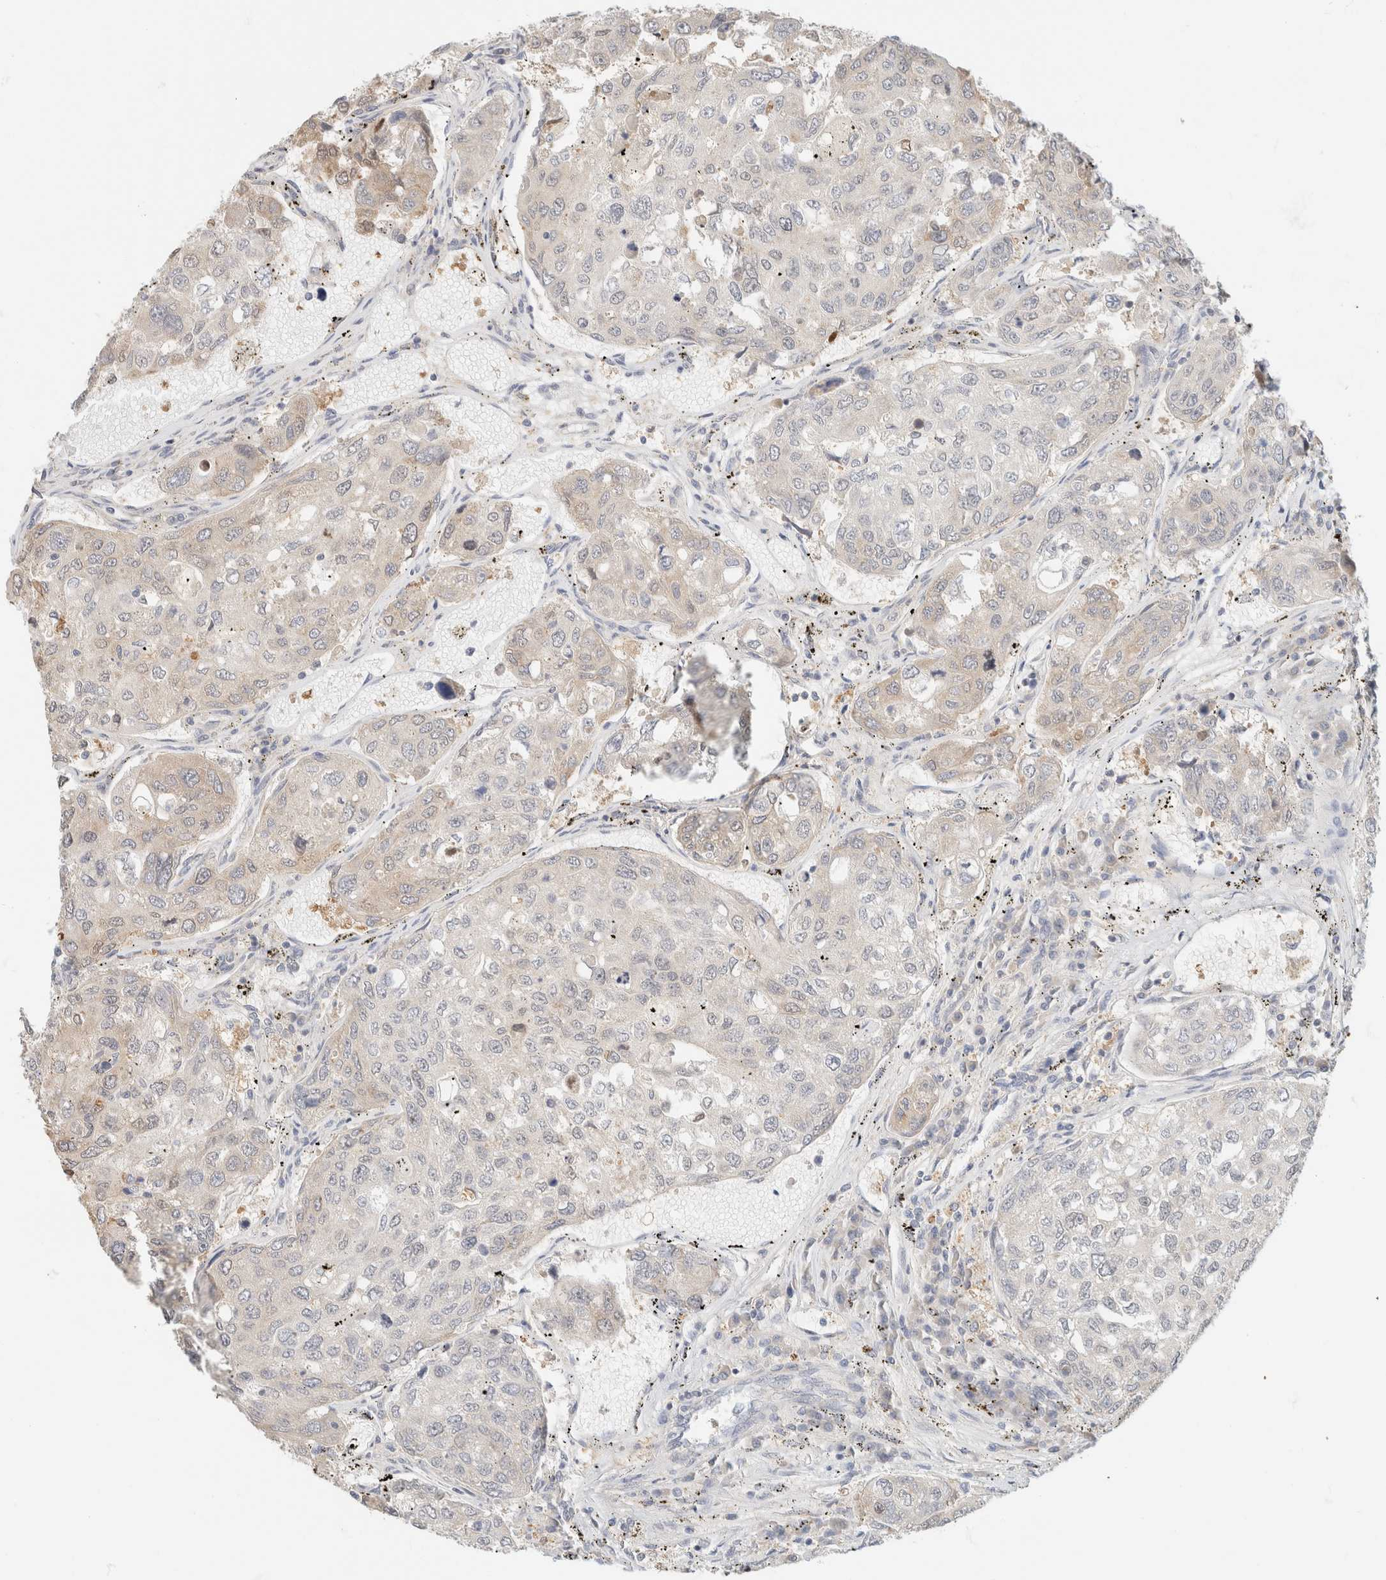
{"staining": {"intensity": "moderate", "quantity": "<25%", "location": "cytoplasmic/membranous"}, "tissue": "urothelial cancer", "cell_type": "Tumor cells", "image_type": "cancer", "snomed": [{"axis": "morphology", "description": "Urothelial carcinoma, High grade"}, {"axis": "topography", "description": "Lymph node"}, {"axis": "topography", "description": "Urinary bladder"}], "caption": "The micrograph reveals staining of high-grade urothelial carcinoma, revealing moderate cytoplasmic/membranous protein expression (brown color) within tumor cells.", "gene": "GPI", "patient": {"sex": "male", "age": 51}}